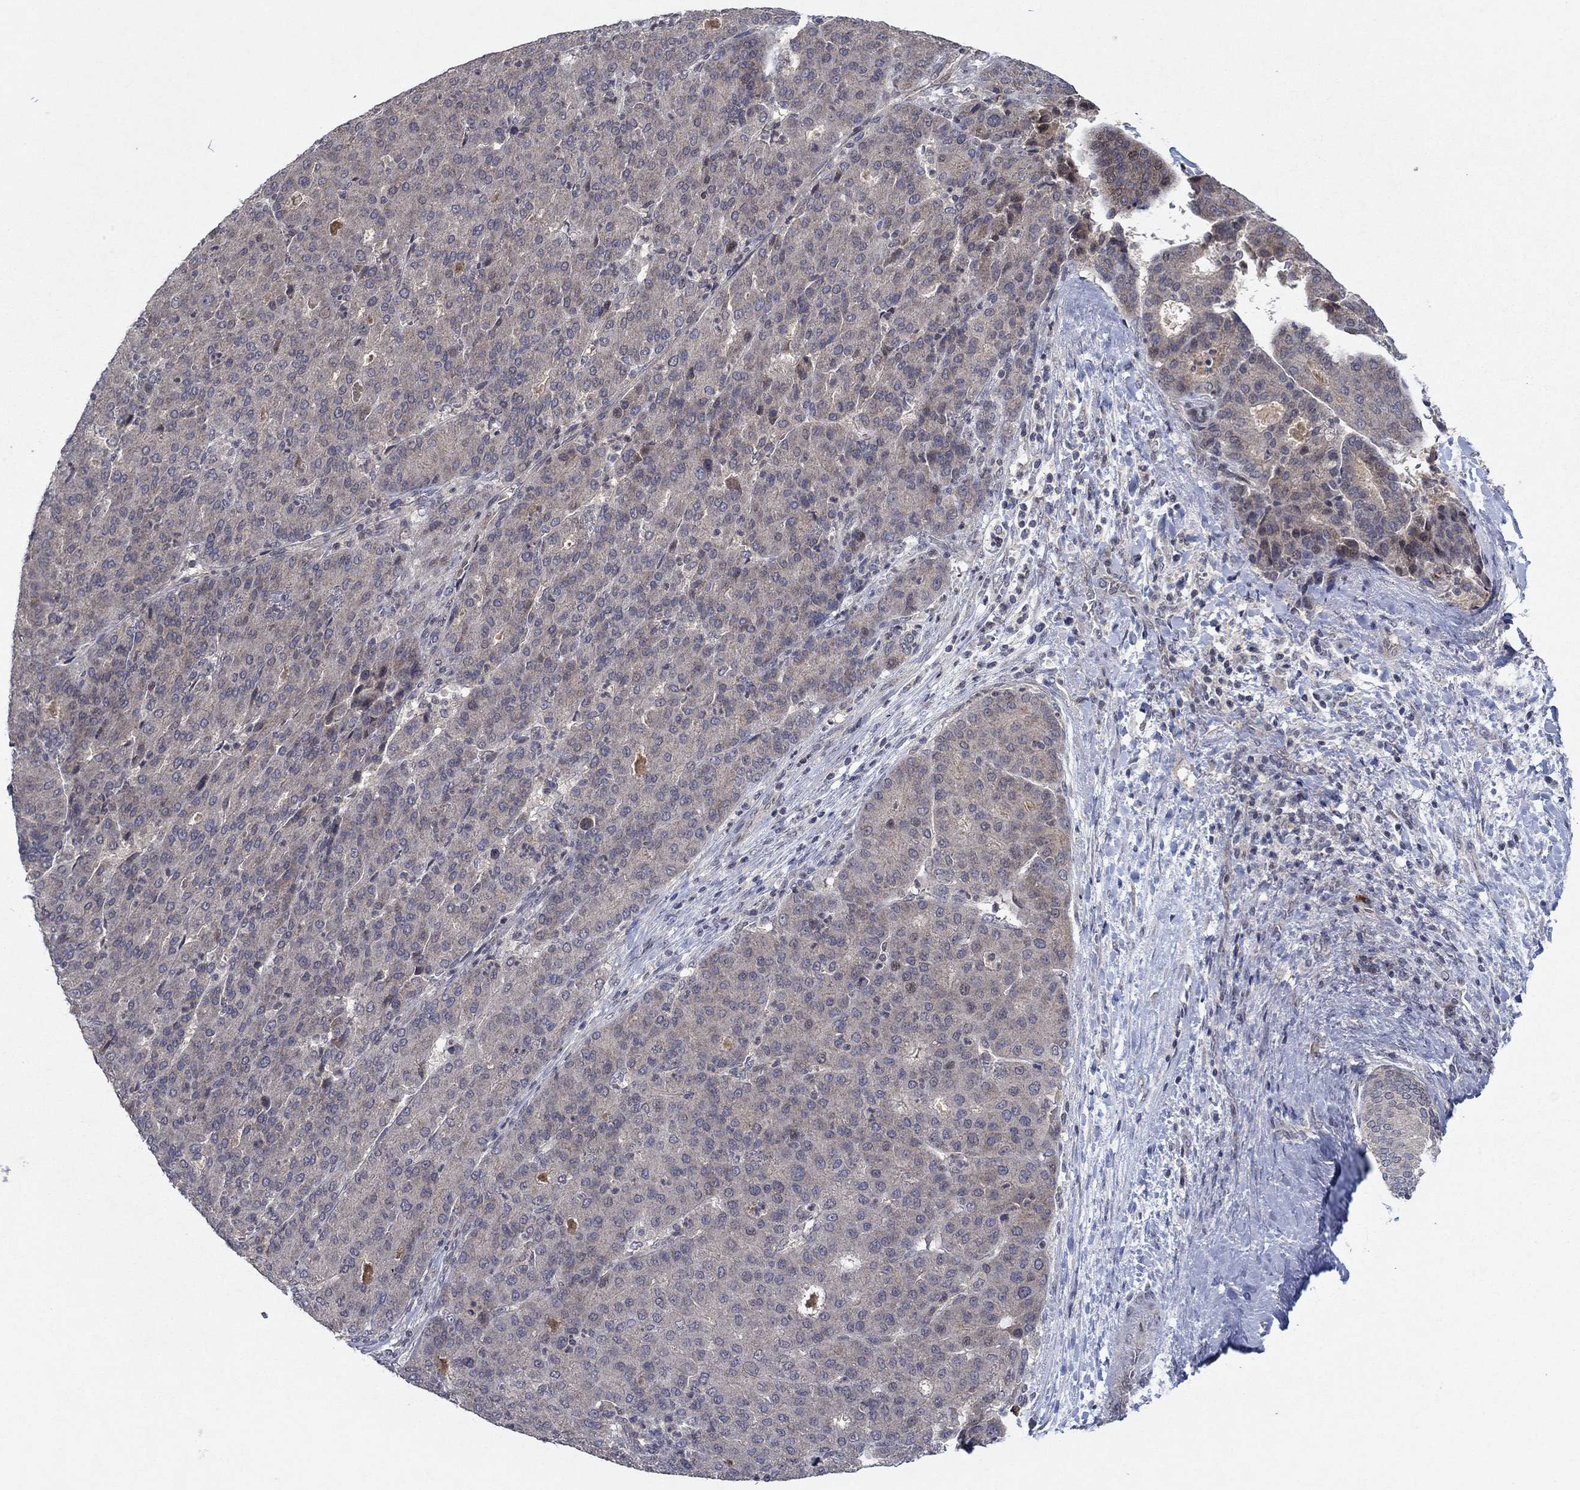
{"staining": {"intensity": "negative", "quantity": "none", "location": "none"}, "tissue": "liver cancer", "cell_type": "Tumor cells", "image_type": "cancer", "snomed": [{"axis": "morphology", "description": "Carcinoma, Hepatocellular, NOS"}, {"axis": "topography", "description": "Liver"}], "caption": "The image reveals no significant staining in tumor cells of liver cancer.", "gene": "IL4", "patient": {"sex": "male", "age": 65}}